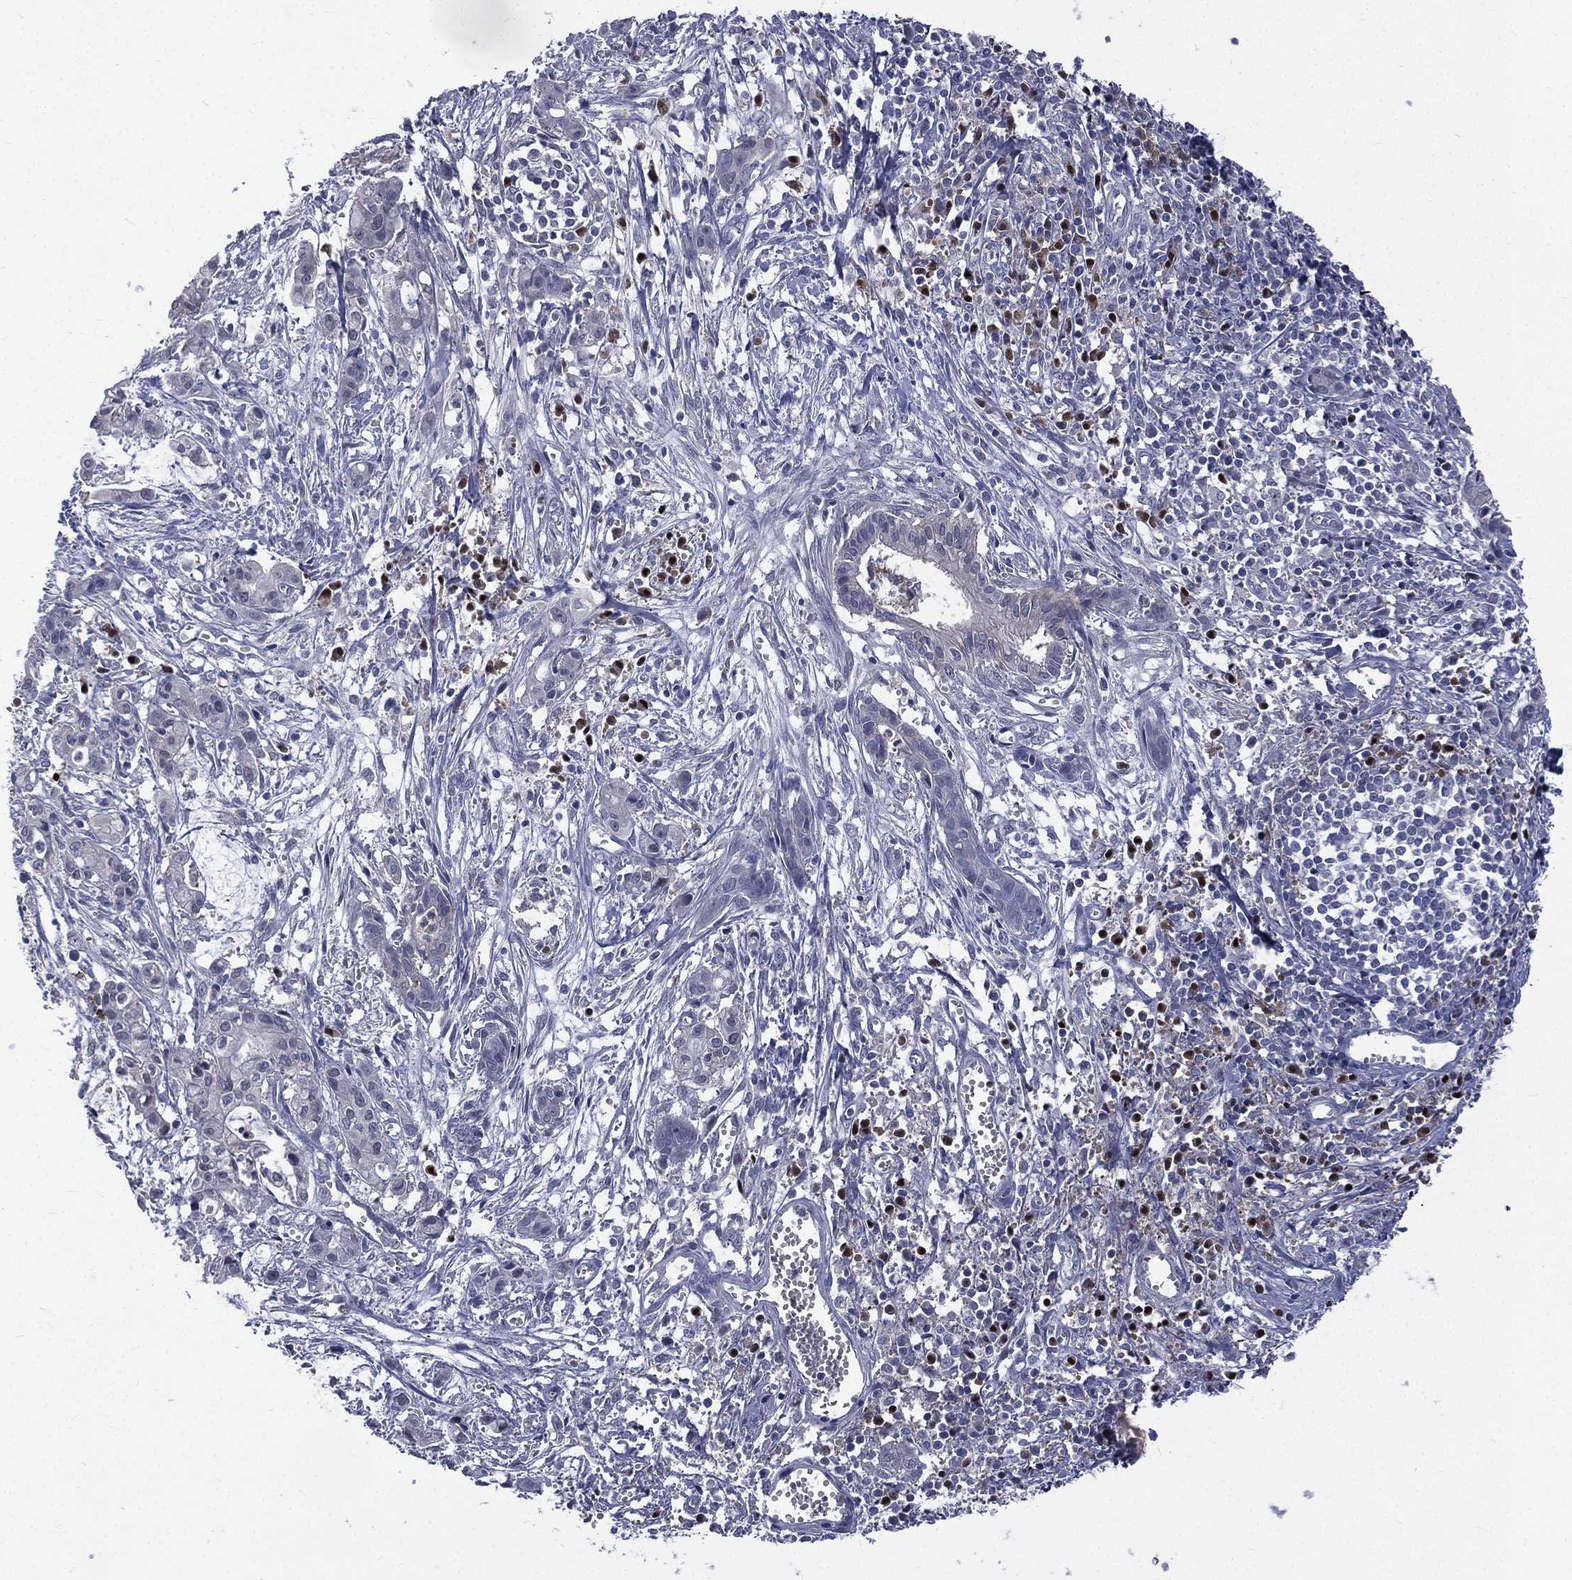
{"staining": {"intensity": "negative", "quantity": "none", "location": "none"}, "tissue": "pancreatic cancer", "cell_type": "Tumor cells", "image_type": "cancer", "snomed": [{"axis": "morphology", "description": "Adenocarcinoma, NOS"}, {"axis": "topography", "description": "Pancreas"}], "caption": "DAB (3,3'-diaminobenzidine) immunohistochemical staining of human pancreatic cancer (adenocarcinoma) displays no significant positivity in tumor cells.", "gene": "CA12", "patient": {"sex": "male", "age": 48}}